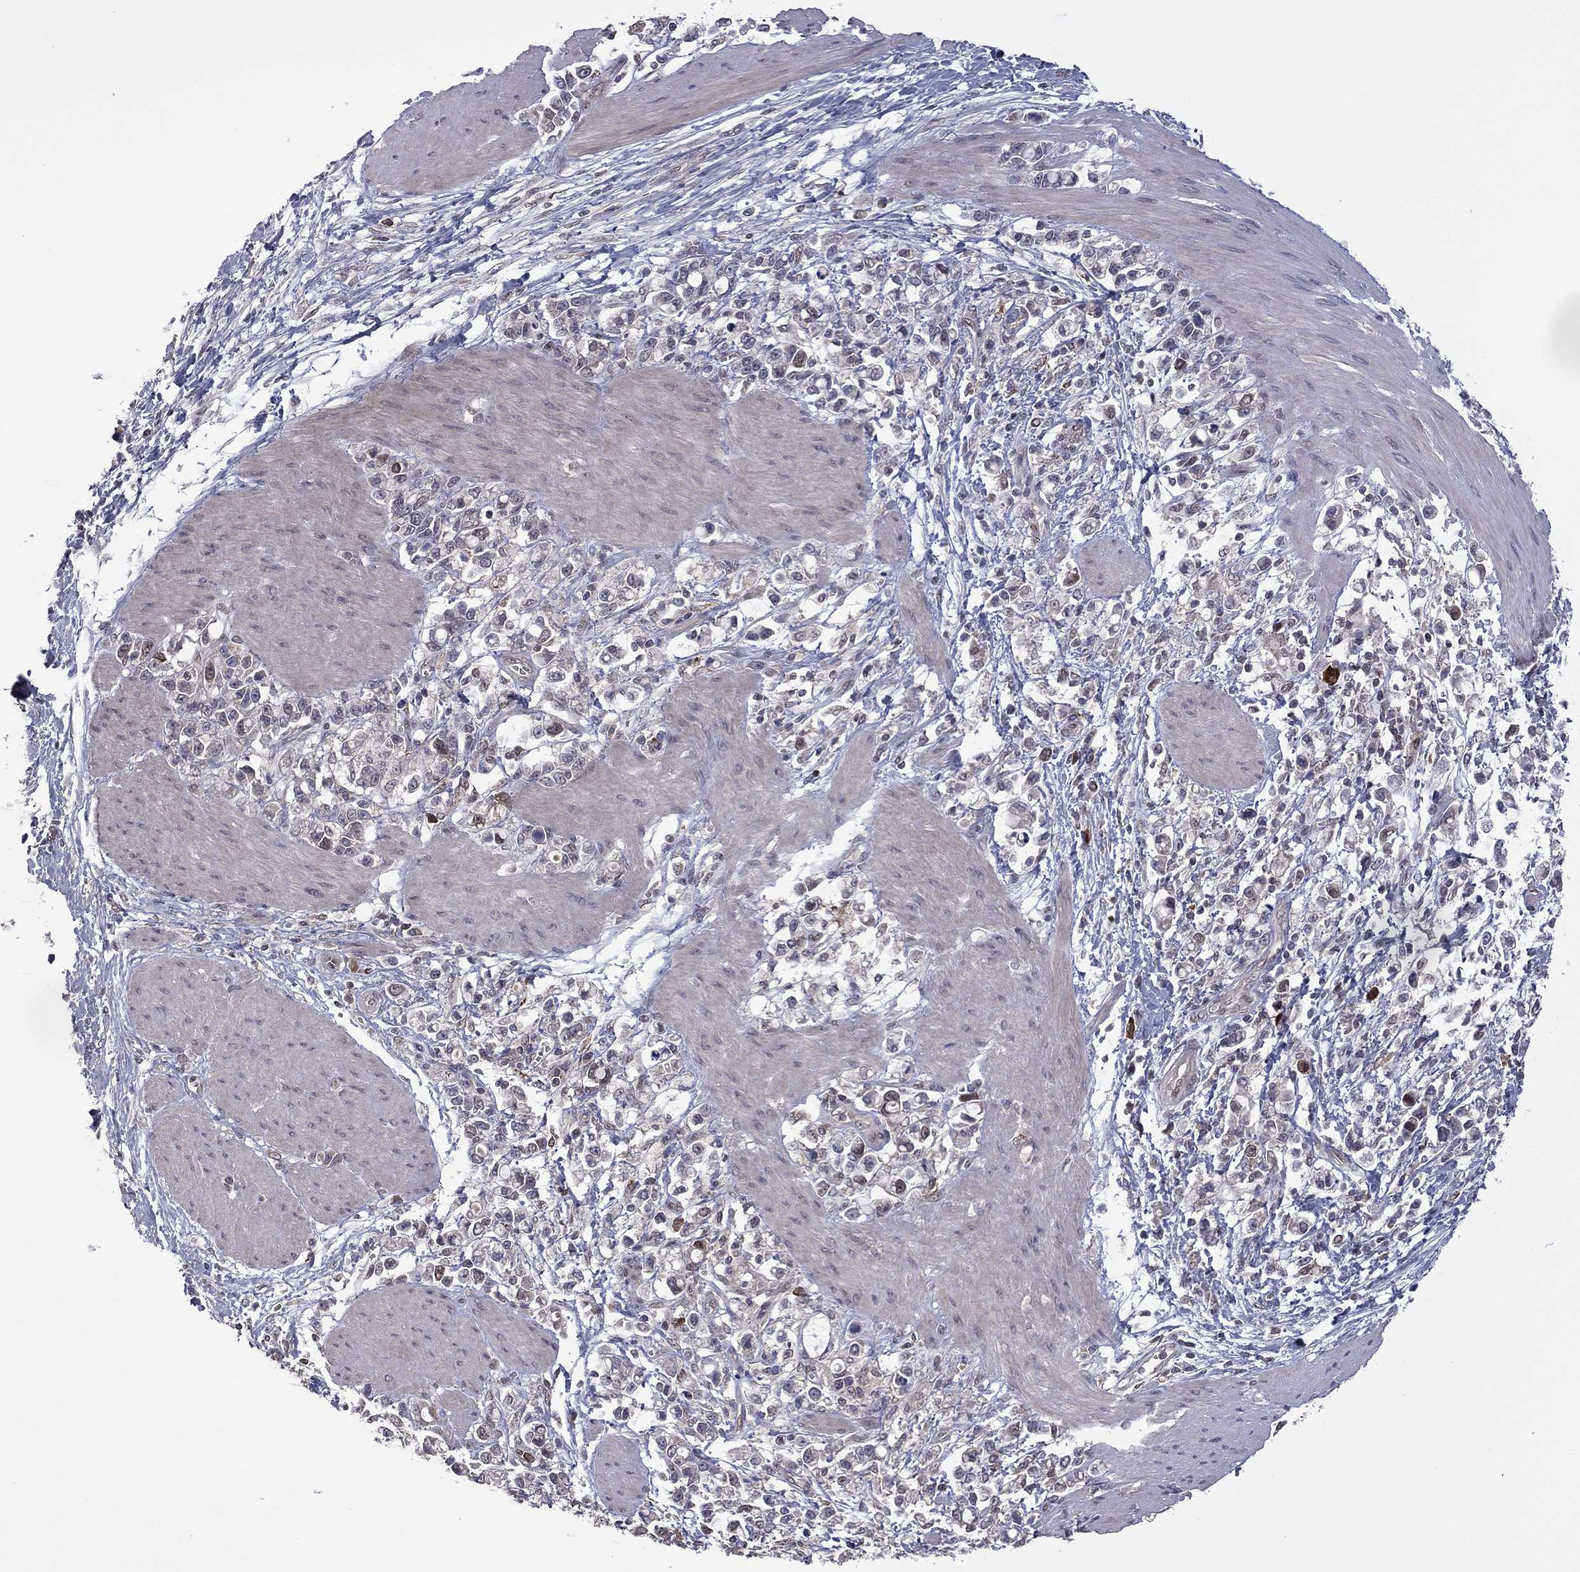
{"staining": {"intensity": "strong", "quantity": "<25%", "location": "cytoplasmic/membranous"}, "tissue": "stomach cancer", "cell_type": "Tumor cells", "image_type": "cancer", "snomed": [{"axis": "morphology", "description": "Adenocarcinoma, NOS"}, {"axis": "topography", "description": "Stomach"}], "caption": "Immunohistochemistry (IHC) (DAB (3,3'-diaminobenzidine)) staining of adenocarcinoma (stomach) reveals strong cytoplasmic/membranous protein expression in approximately <25% of tumor cells. (IHC, brightfield microscopy, high magnification).", "gene": "GPAA1", "patient": {"sex": "male", "age": 63}}